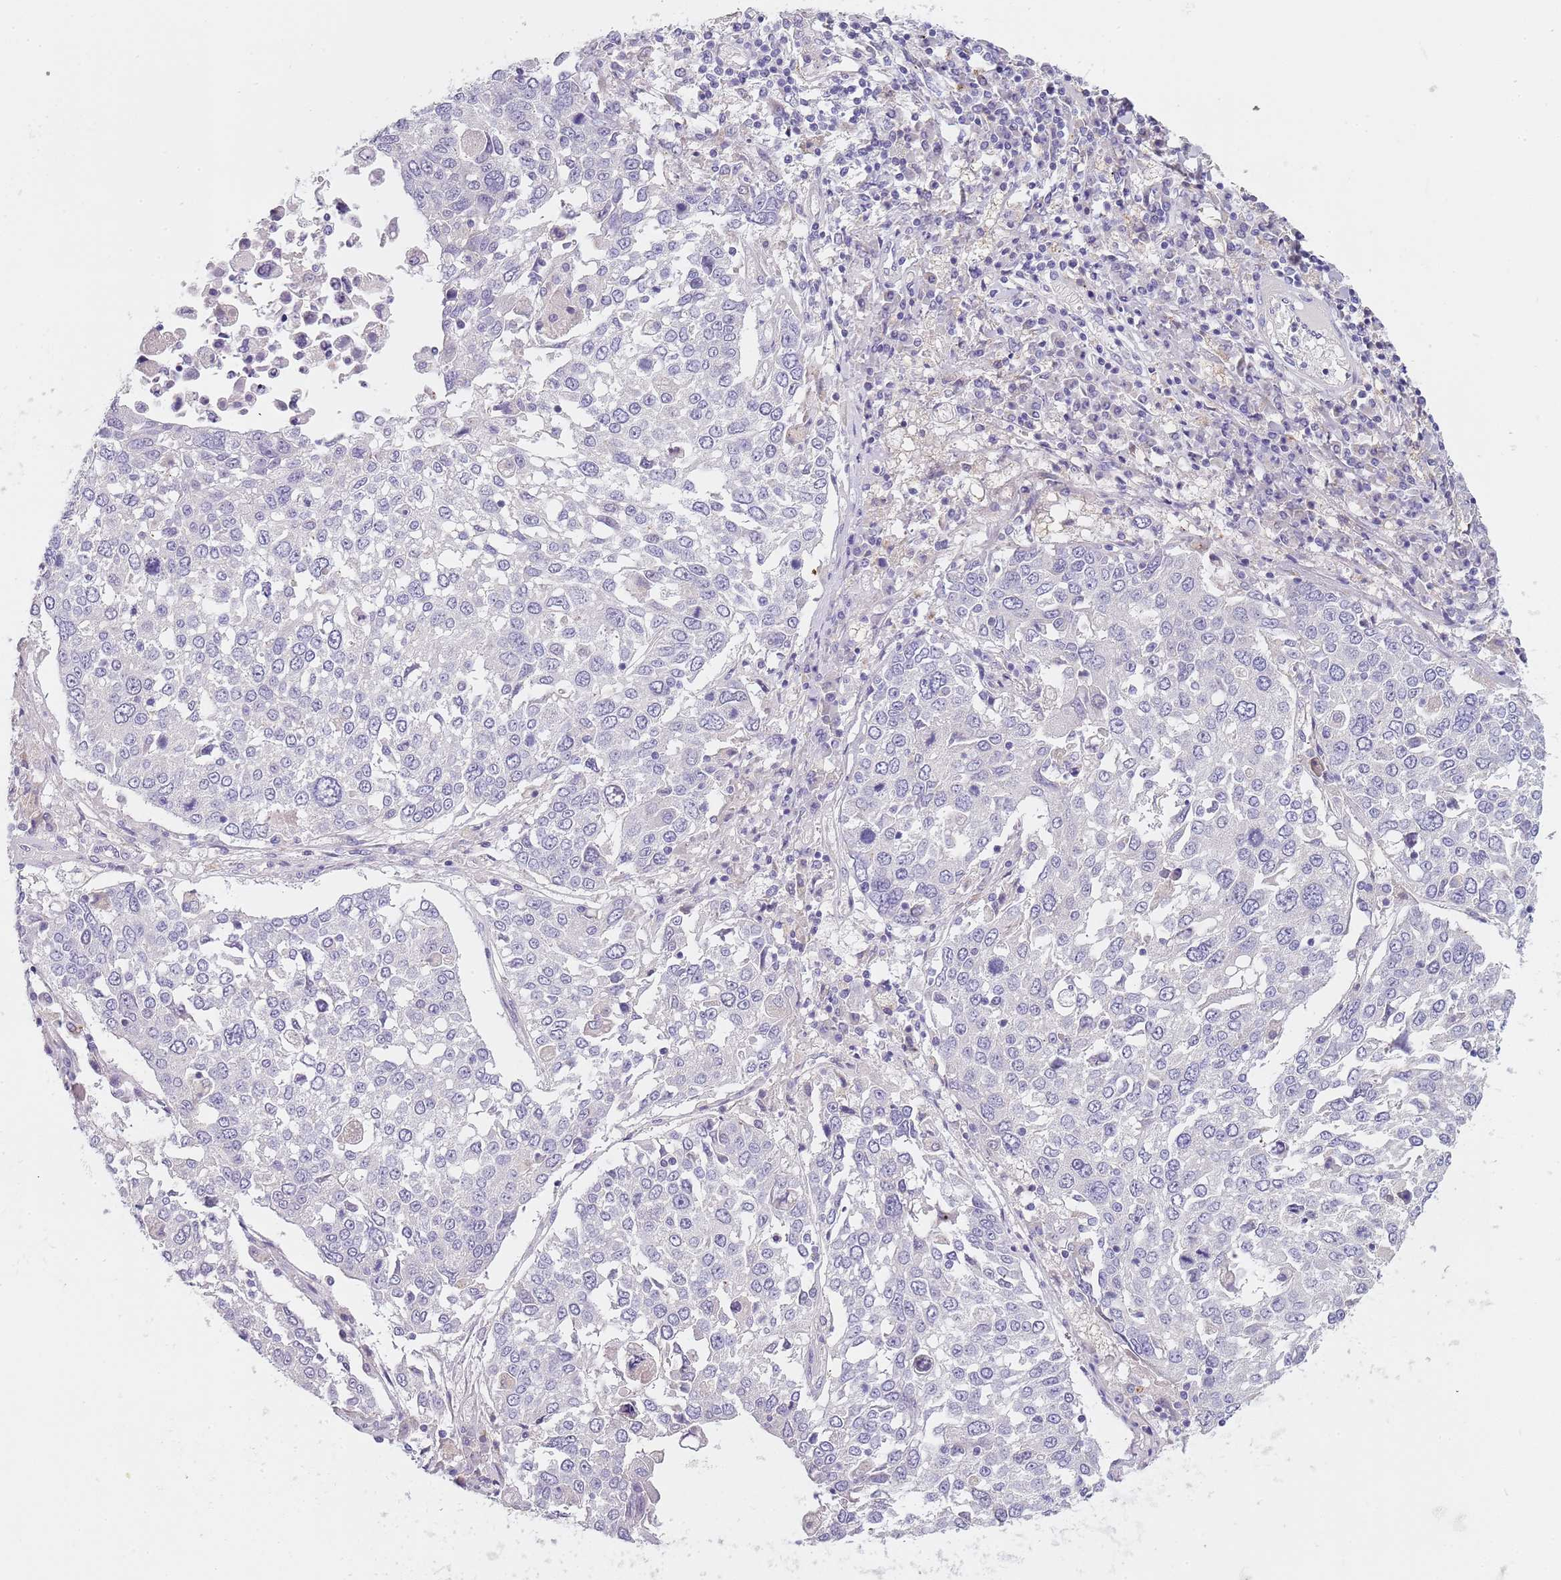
{"staining": {"intensity": "negative", "quantity": "none", "location": "none"}, "tissue": "lung cancer", "cell_type": "Tumor cells", "image_type": "cancer", "snomed": [{"axis": "morphology", "description": "Squamous cell carcinoma, NOS"}, {"axis": "topography", "description": "Lung"}], "caption": "IHC micrograph of lung cancer stained for a protein (brown), which exhibits no staining in tumor cells.", "gene": "MAN1C1", "patient": {"sex": "male", "age": 65}}